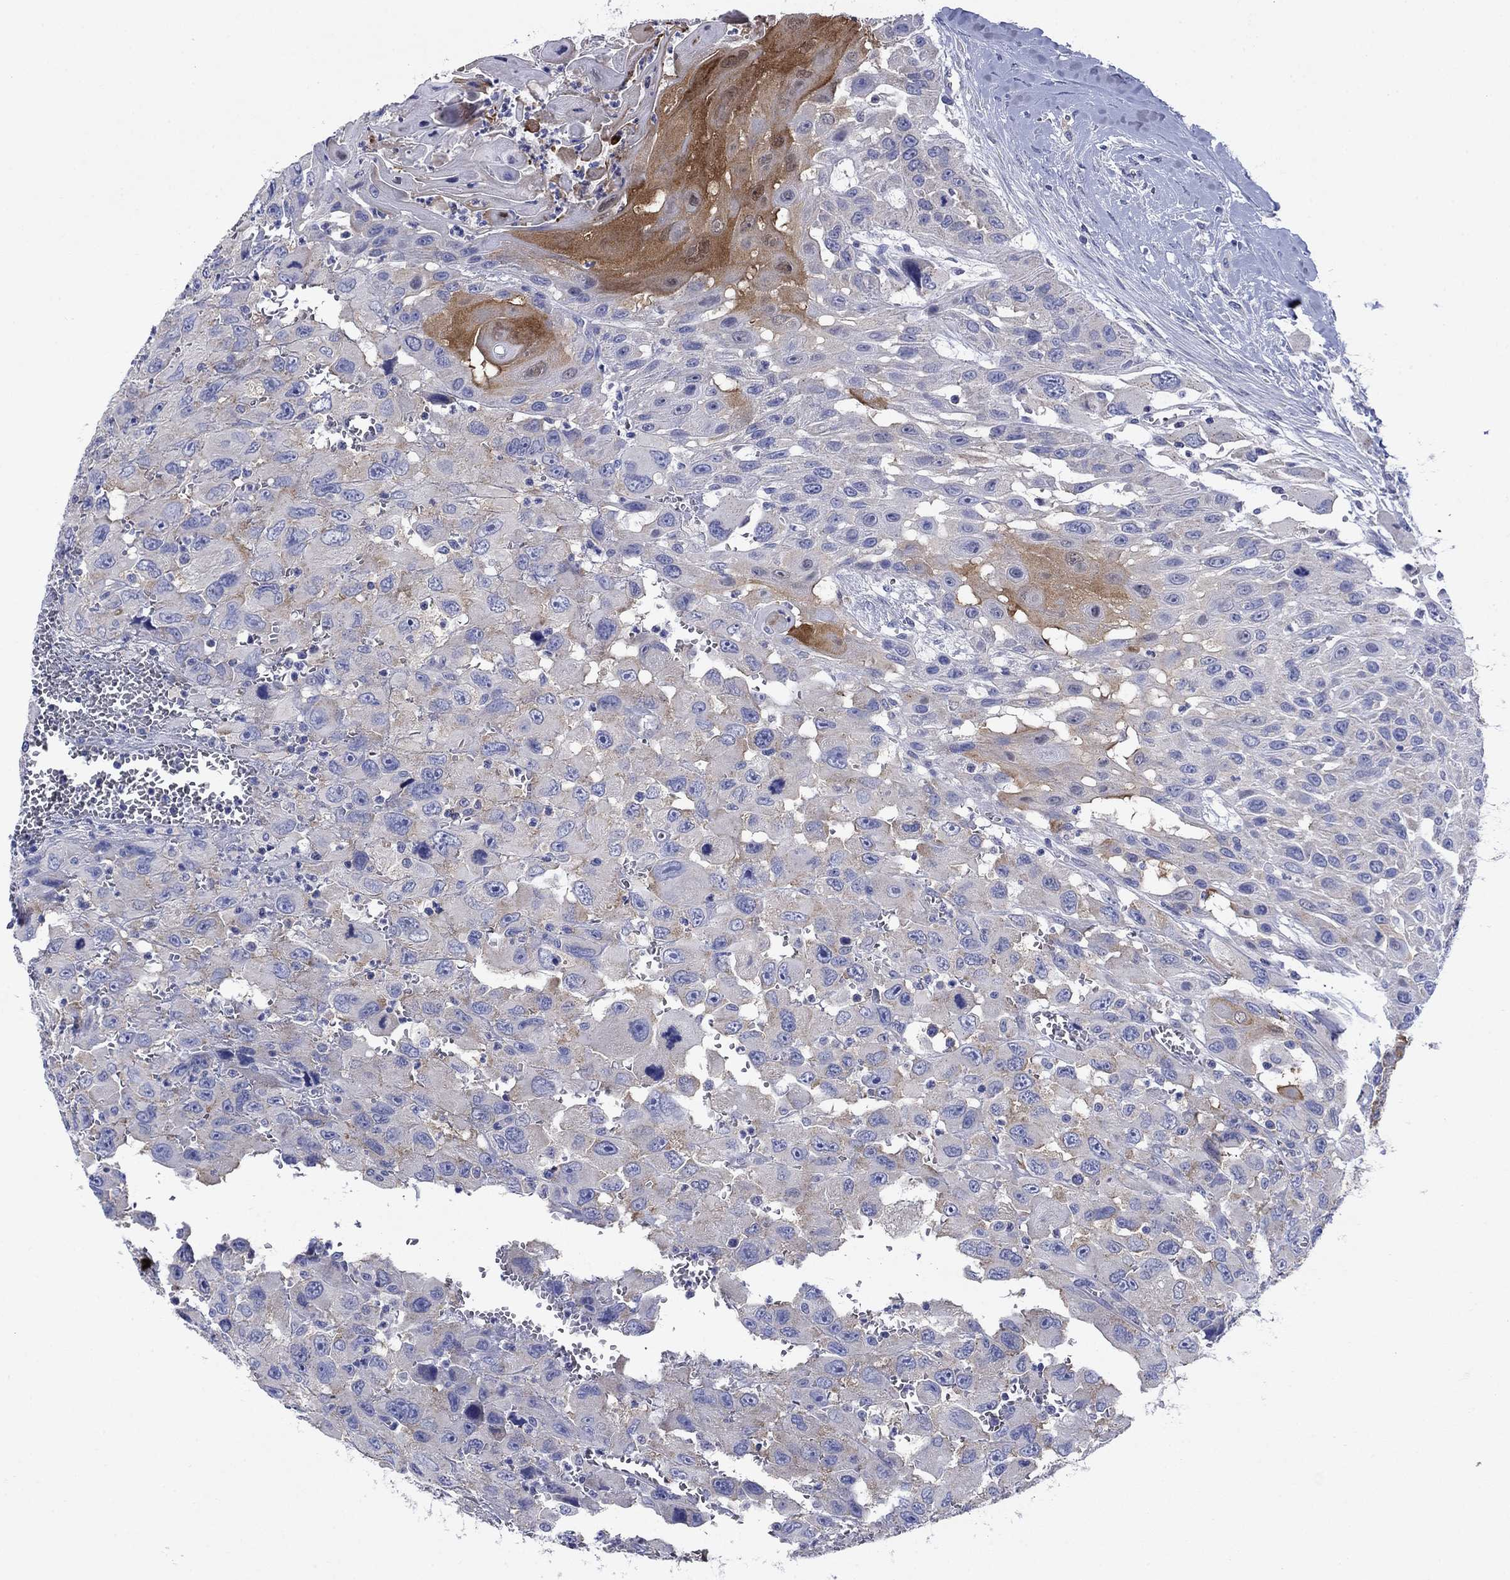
{"staining": {"intensity": "moderate", "quantity": "<25%", "location": "cytoplasmic/membranous"}, "tissue": "head and neck cancer", "cell_type": "Tumor cells", "image_type": "cancer", "snomed": [{"axis": "morphology", "description": "Squamous cell carcinoma, NOS"}, {"axis": "morphology", "description": "Squamous cell carcinoma, metastatic, NOS"}, {"axis": "topography", "description": "Oral tissue"}, {"axis": "topography", "description": "Head-Neck"}], "caption": "Immunohistochemical staining of head and neck cancer (squamous cell carcinoma) exhibits low levels of moderate cytoplasmic/membranous protein expression in about <25% of tumor cells.", "gene": "SULT2B1", "patient": {"sex": "female", "age": 85}}